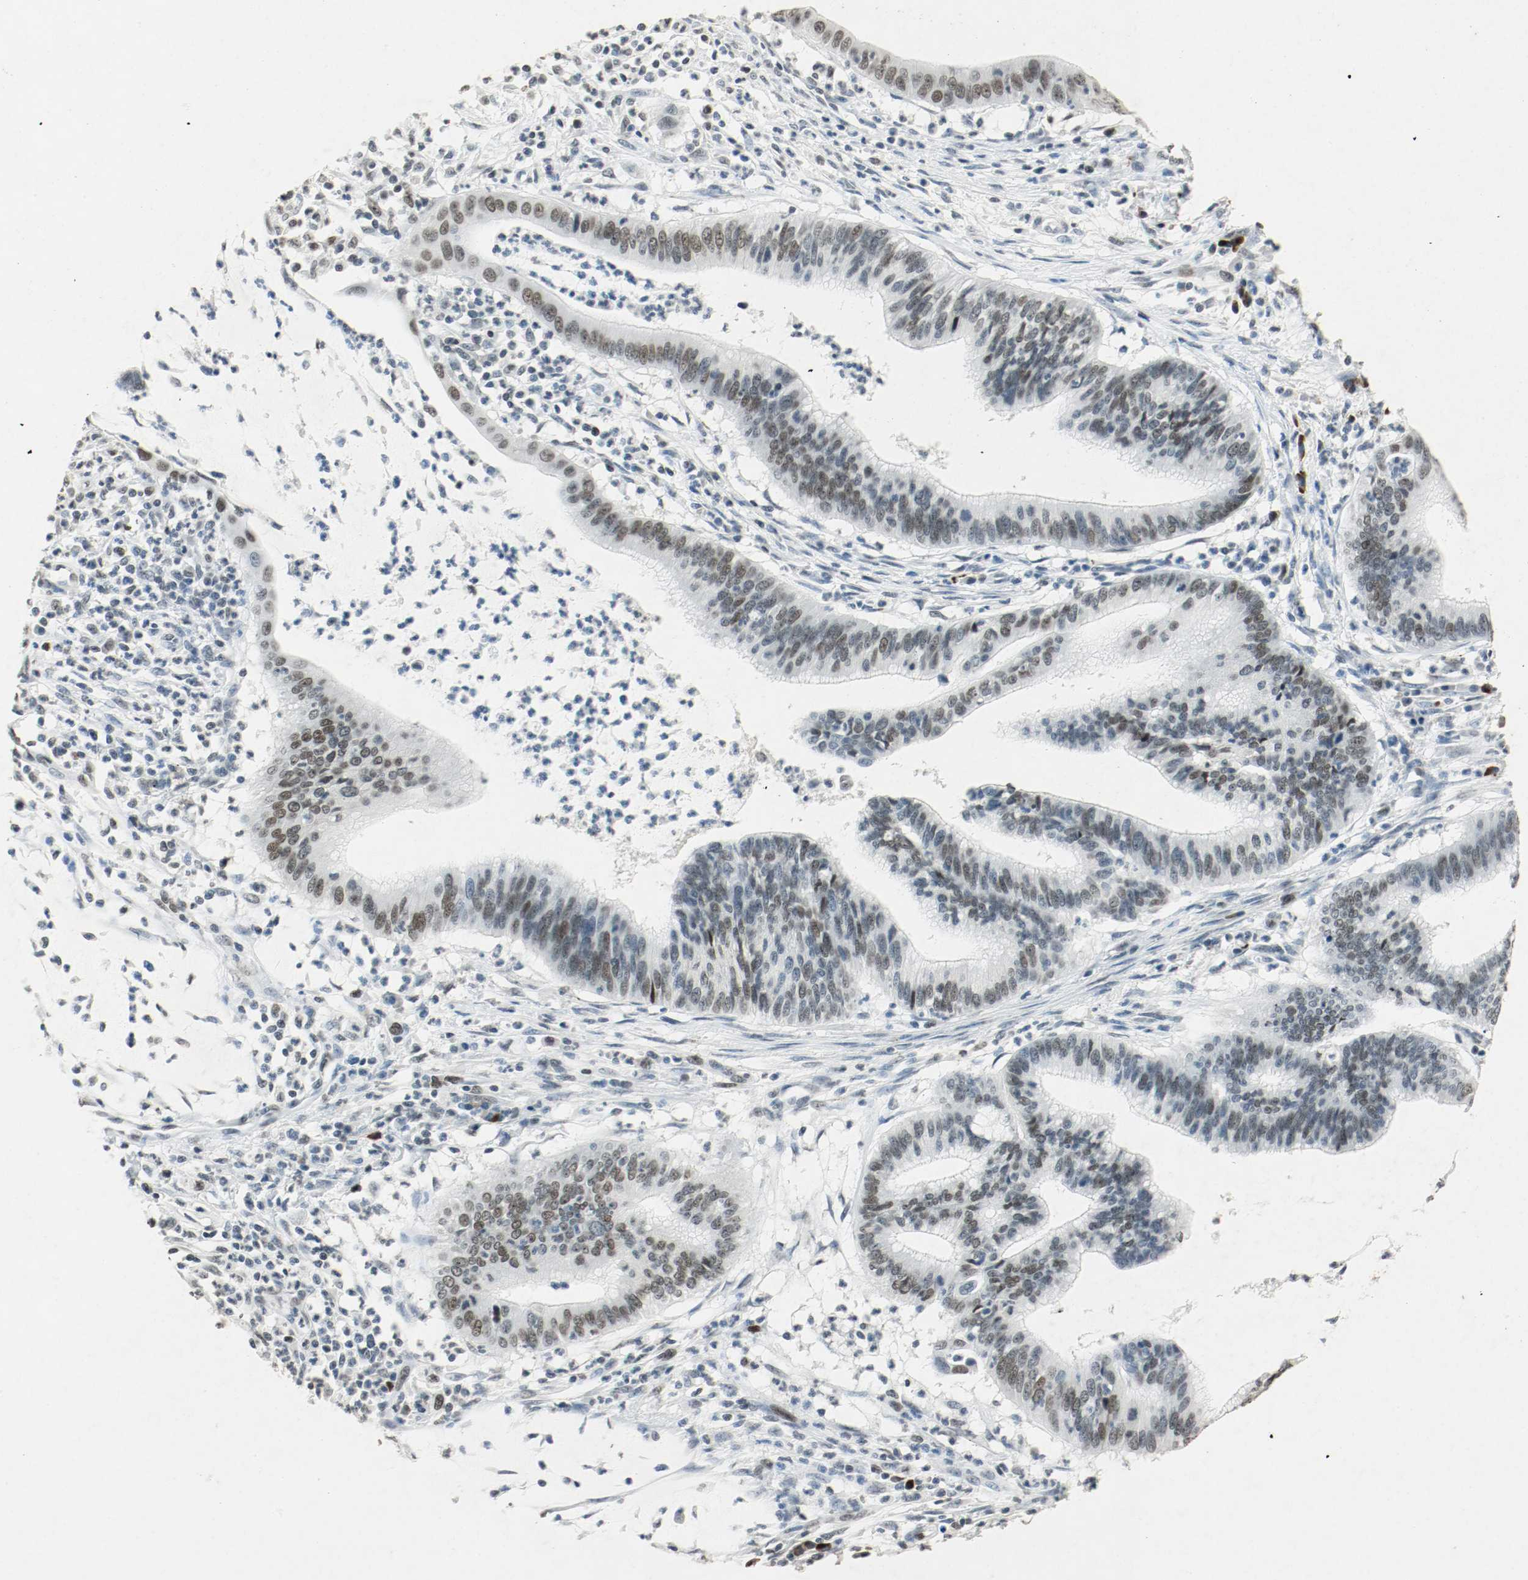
{"staining": {"intensity": "moderate", "quantity": ">75%", "location": "nuclear"}, "tissue": "cervical cancer", "cell_type": "Tumor cells", "image_type": "cancer", "snomed": [{"axis": "morphology", "description": "Adenocarcinoma, NOS"}, {"axis": "topography", "description": "Cervix"}], "caption": "The image reveals a brown stain indicating the presence of a protein in the nuclear of tumor cells in adenocarcinoma (cervical).", "gene": "DNMT1", "patient": {"sex": "female", "age": 36}}